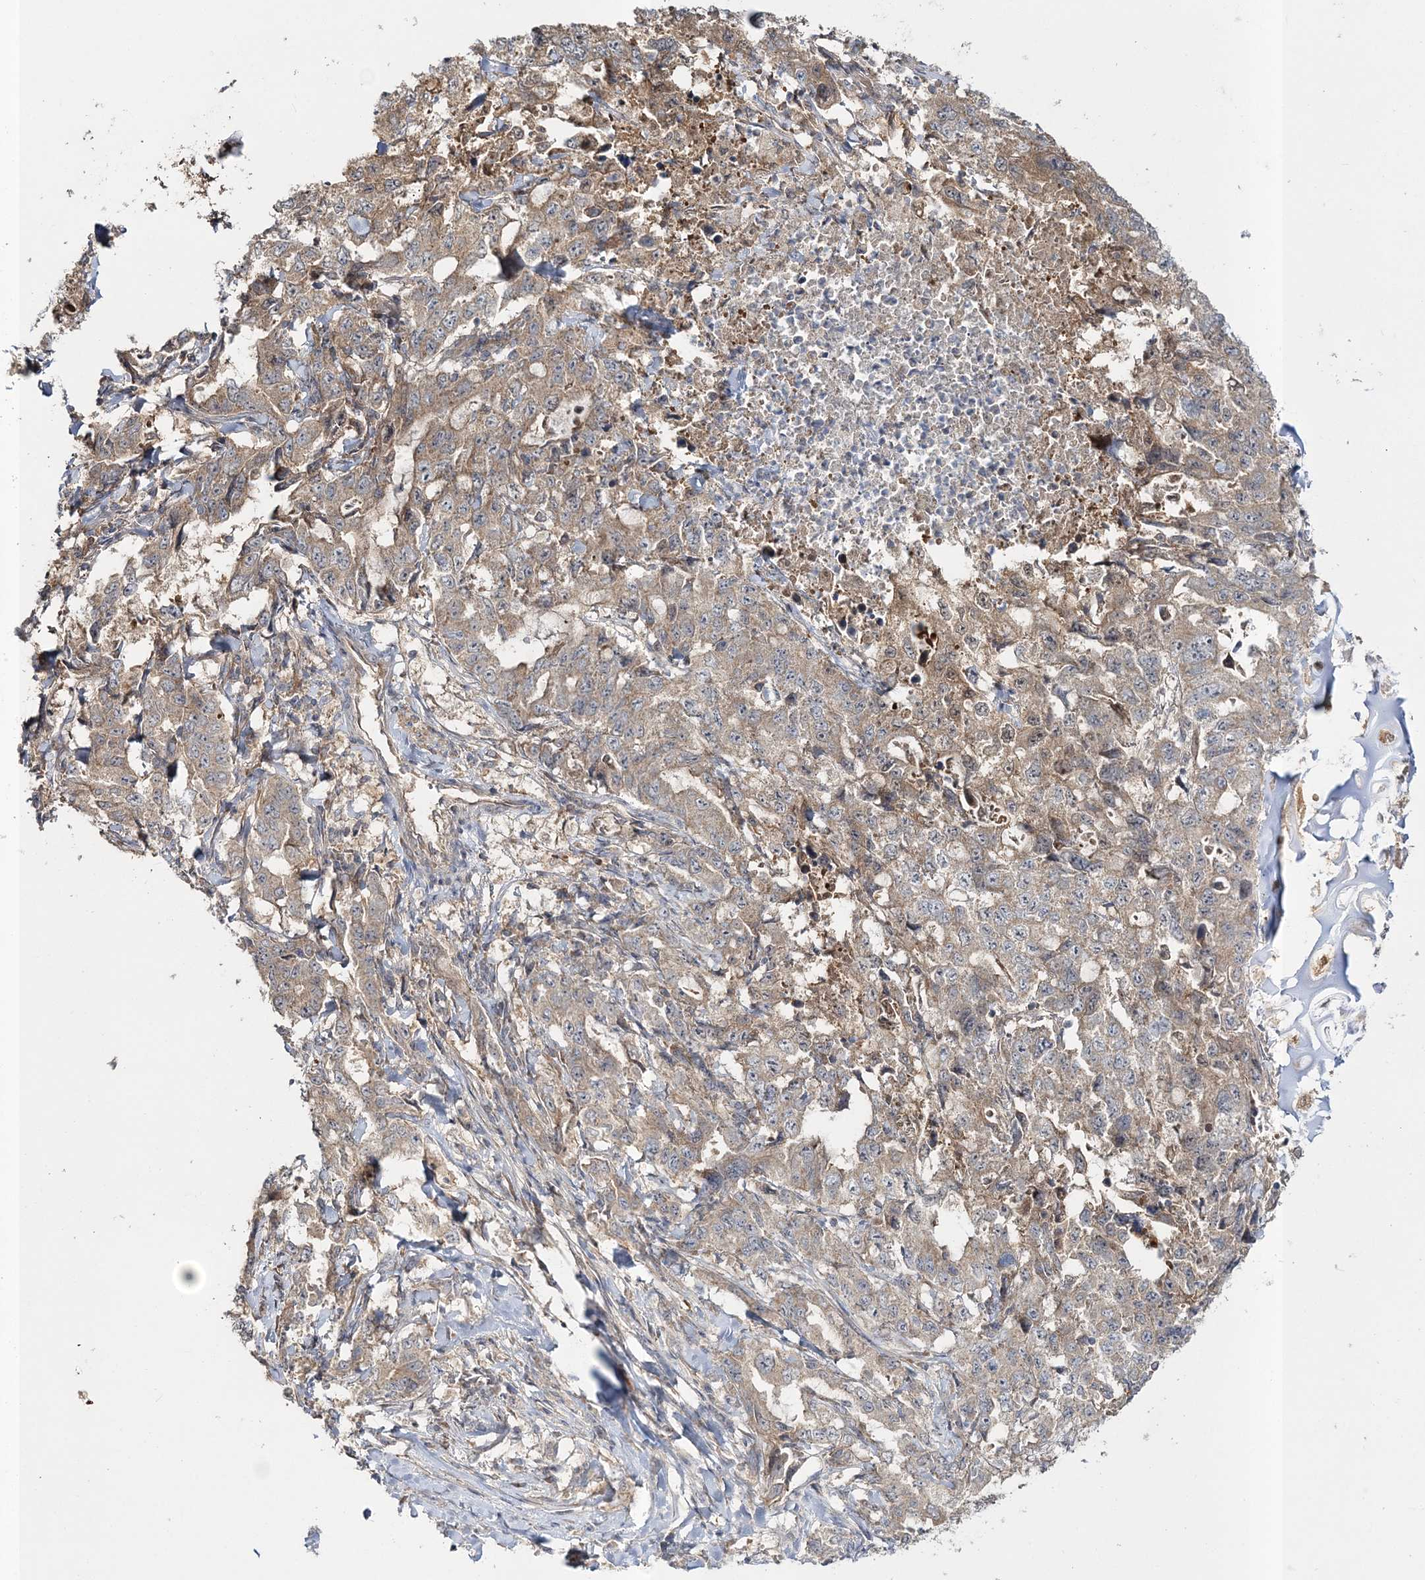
{"staining": {"intensity": "weak", "quantity": "25%-75%", "location": "cytoplasmic/membranous"}, "tissue": "lung cancer", "cell_type": "Tumor cells", "image_type": "cancer", "snomed": [{"axis": "morphology", "description": "Adenocarcinoma, NOS"}, {"axis": "topography", "description": "Lung"}], "caption": "Adenocarcinoma (lung) stained with a protein marker demonstrates weak staining in tumor cells.", "gene": "MOCS2", "patient": {"sex": "female", "age": 51}}